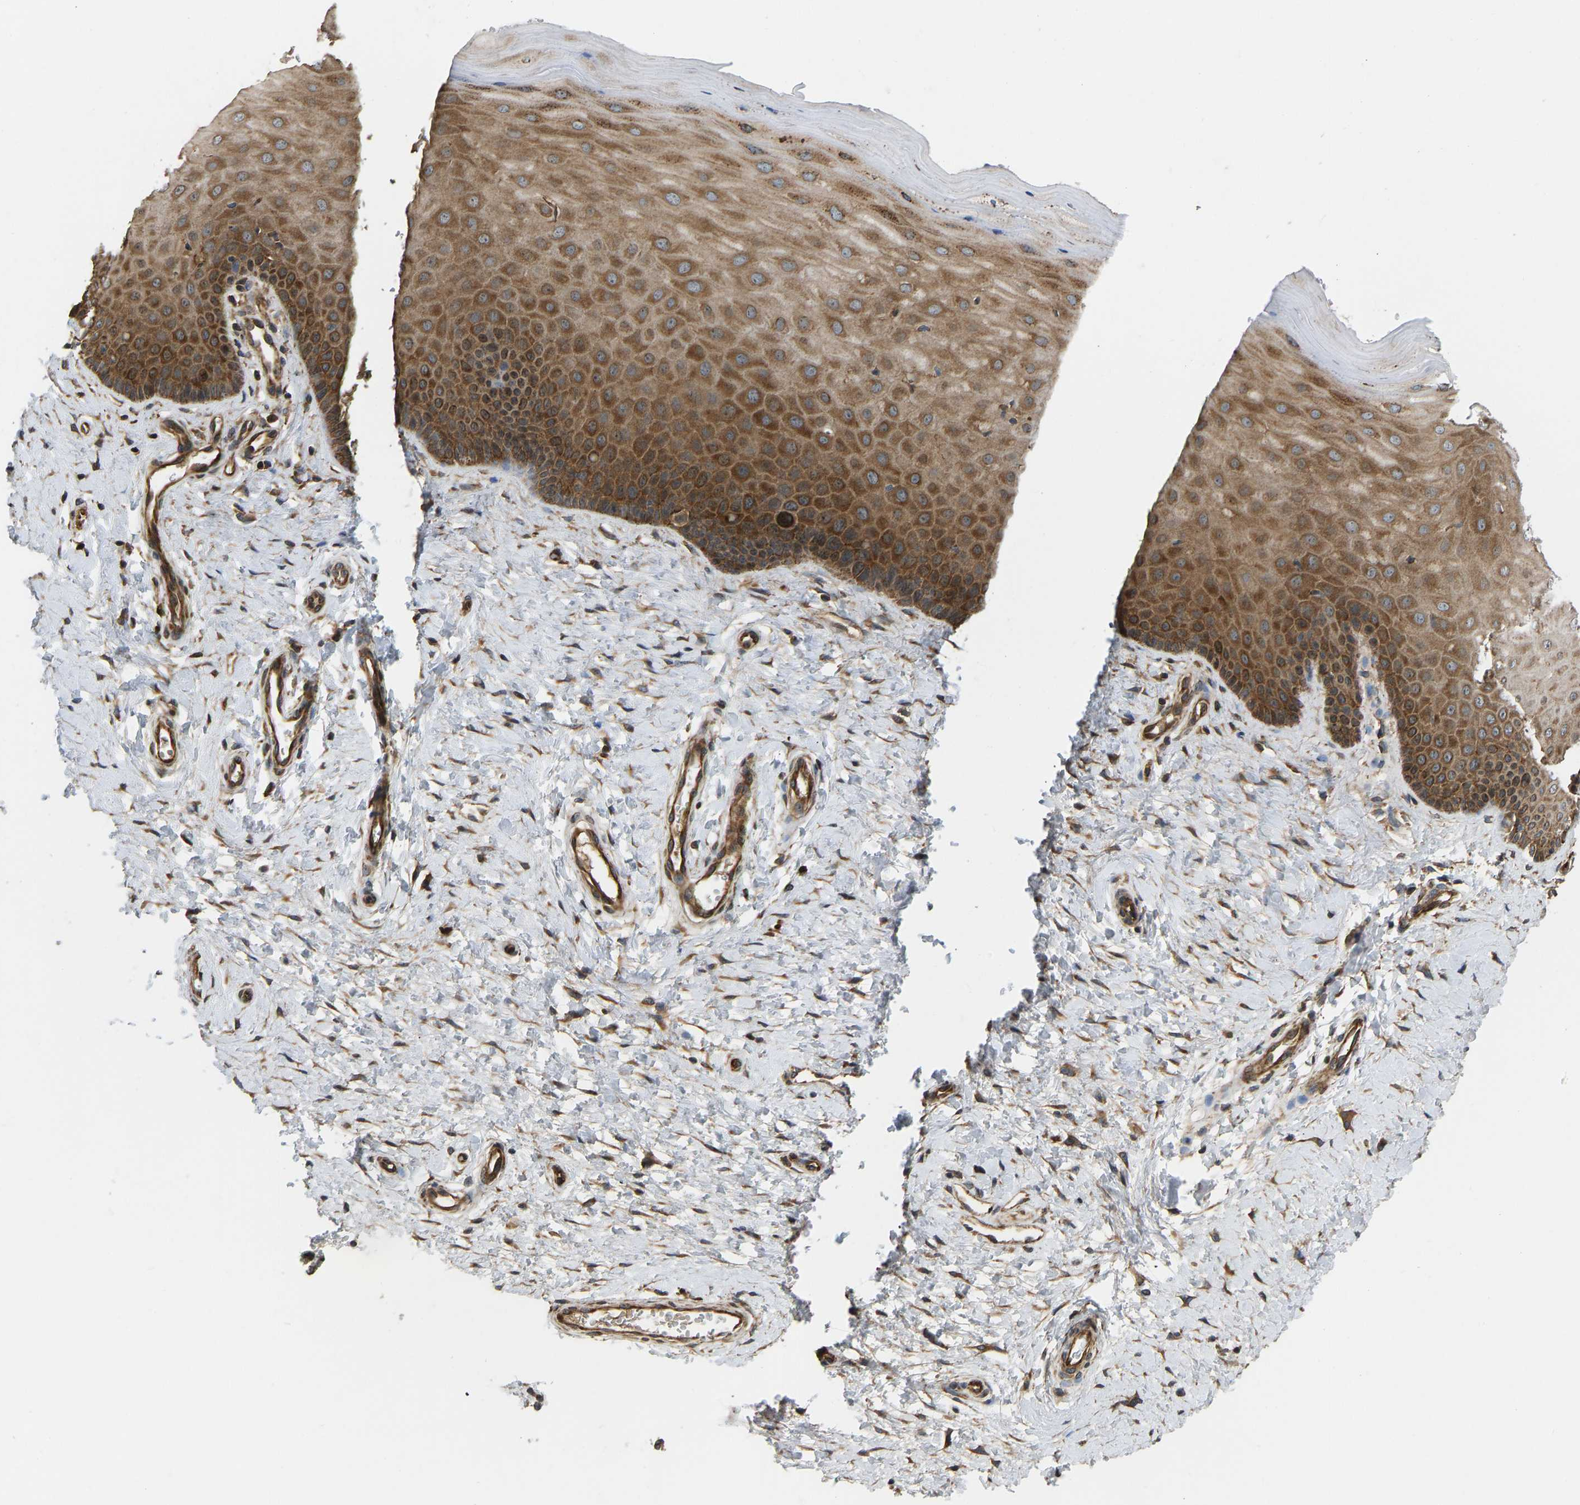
{"staining": {"intensity": "strong", "quantity": ">75%", "location": "cytoplasmic/membranous"}, "tissue": "cervix", "cell_type": "Glandular cells", "image_type": "normal", "snomed": [{"axis": "morphology", "description": "Normal tissue, NOS"}, {"axis": "topography", "description": "Cervix"}], "caption": "Strong cytoplasmic/membranous positivity for a protein is appreciated in approximately >75% of glandular cells of benign cervix using immunohistochemistry (IHC).", "gene": "RASGRF2", "patient": {"sex": "female", "age": 55}}